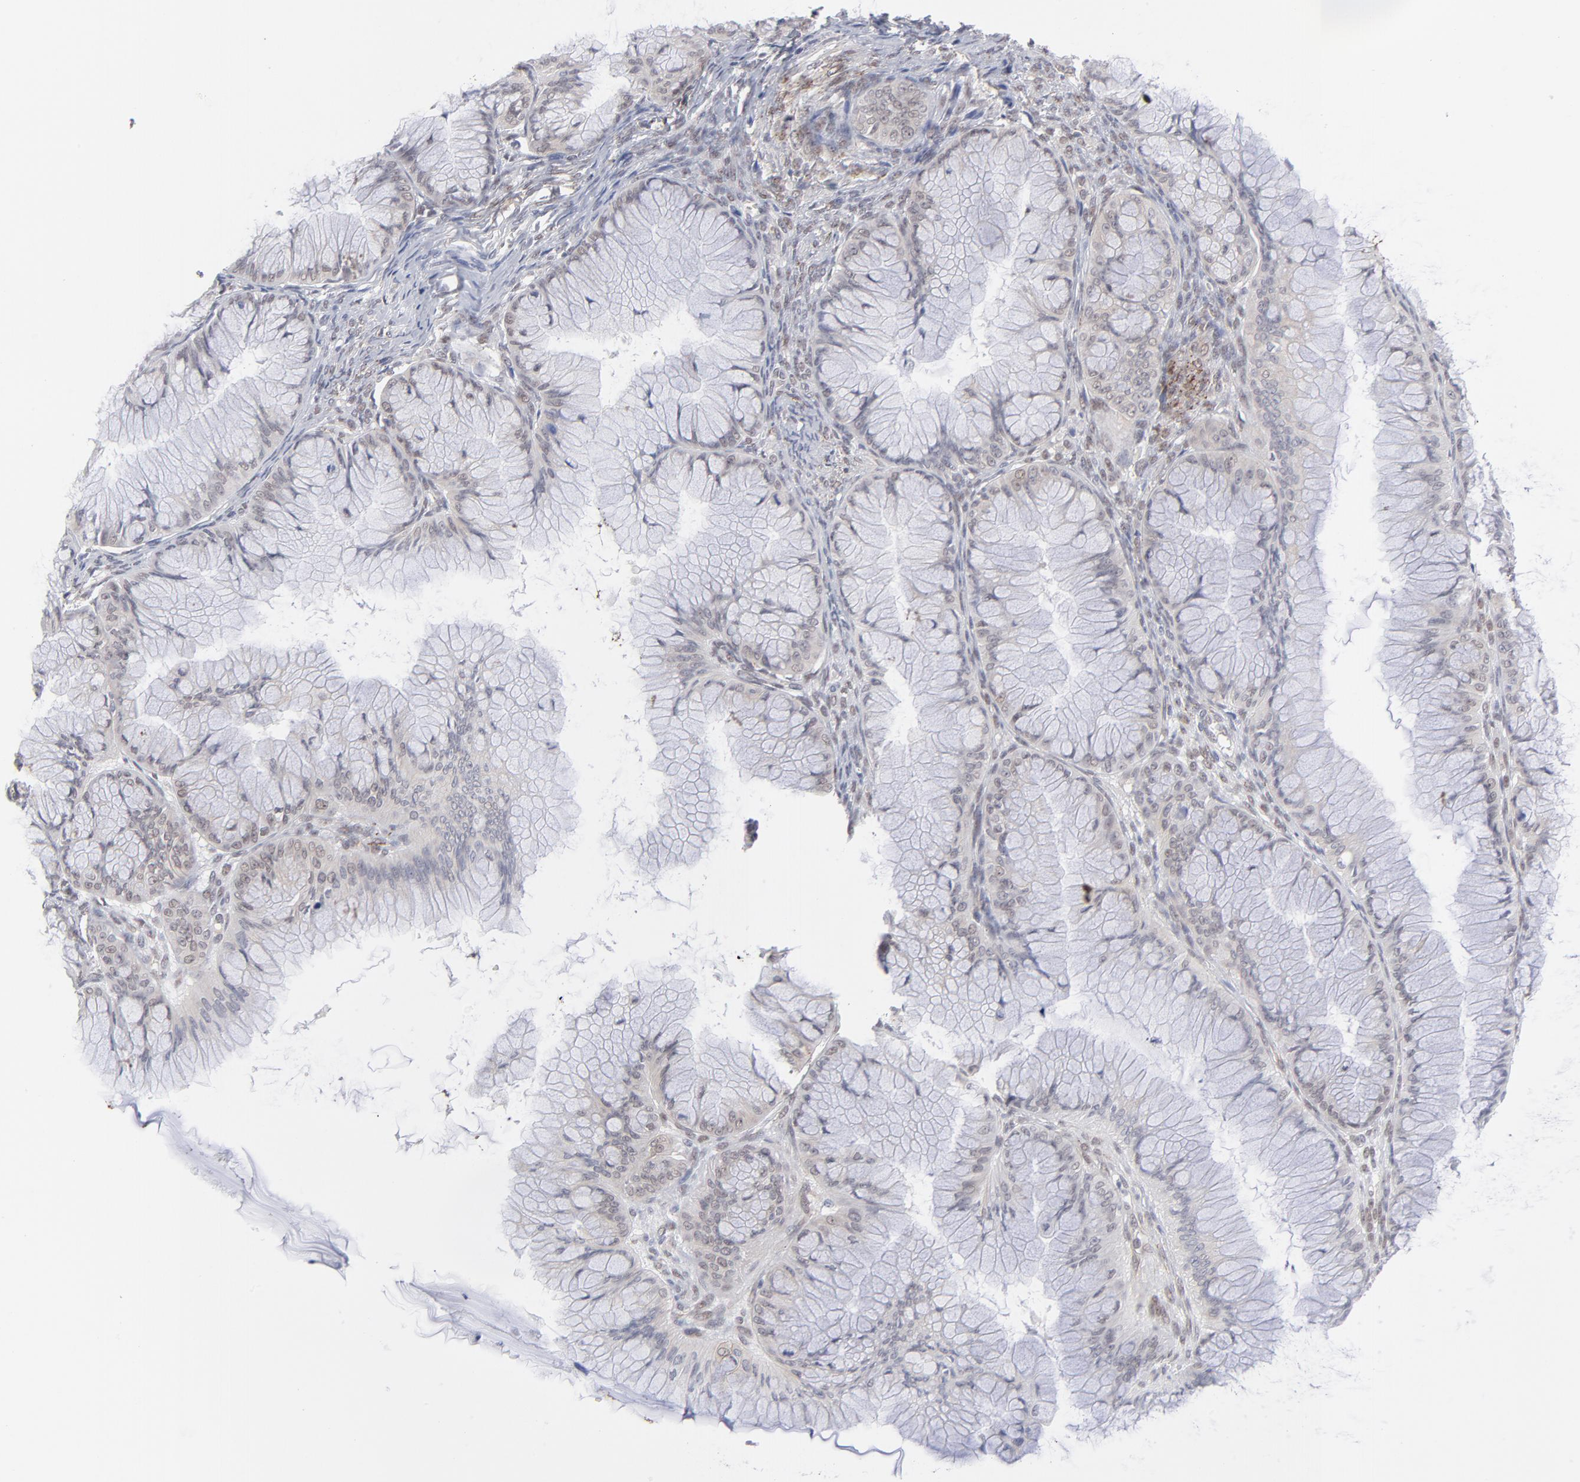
{"staining": {"intensity": "weak", "quantity": "25%-75%", "location": "cytoplasmic/membranous,nuclear"}, "tissue": "ovarian cancer", "cell_type": "Tumor cells", "image_type": "cancer", "snomed": [{"axis": "morphology", "description": "Cystadenocarcinoma, mucinous, NOS"}, {"axis": "topography", "description": "Ovary"}], "caption": "Human ovarian cancer stained with a brown dye displays weak cytoplasmic/membranous and nuclear positive positivity in about 25%-75% of tumor cells.", "gene": "NBN", "patient": {"sex": "female", "age": 63}}